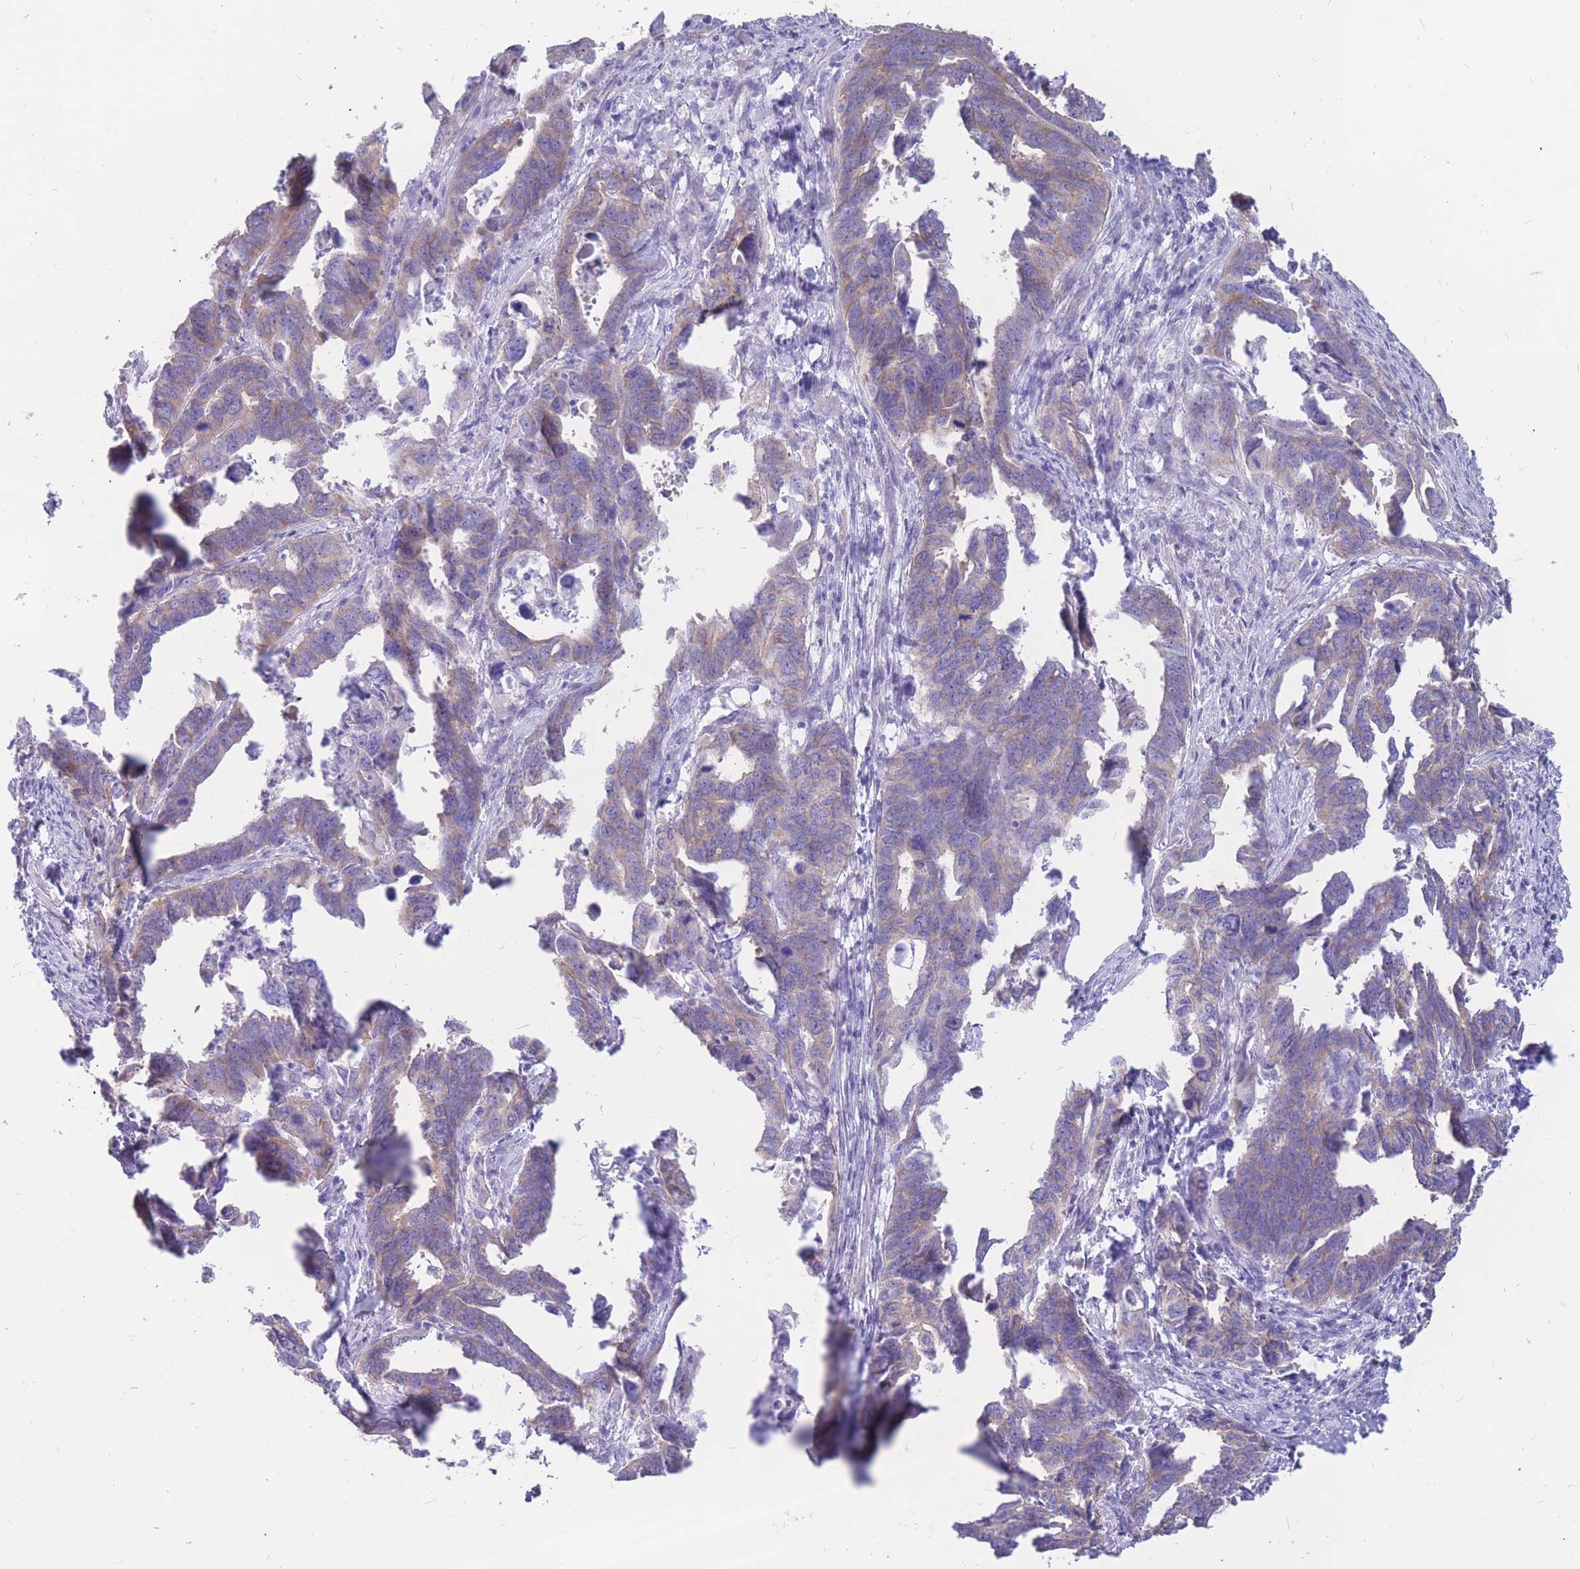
{"staining": {"intensity": "moderate", "quantity": "25%-75%", "location": "cytoplasmic/membranous"}, "tissue": "endometrial cancer", "cell_type": "Tumor cells", "image_type": "cancer", "snomed": [{"axis": "morphology", "description": "Adenocarcinoma, NOS"}, {"axis": "topography", "description": "Endometrium"}], "caption": "Immunohistochemical staining of human endometrial adenocarcinoma reveals medium levels of moderate cytoplasmic/membranous expression in approximately 25%-75% of tumor cells. The protein of interest is stained brown, and the nuclei are stained in blue (DAB IHC with brightfield microscopy, high magnification).", "gene": "ADD2", "patient": {"sex": "female", "age": 65}}